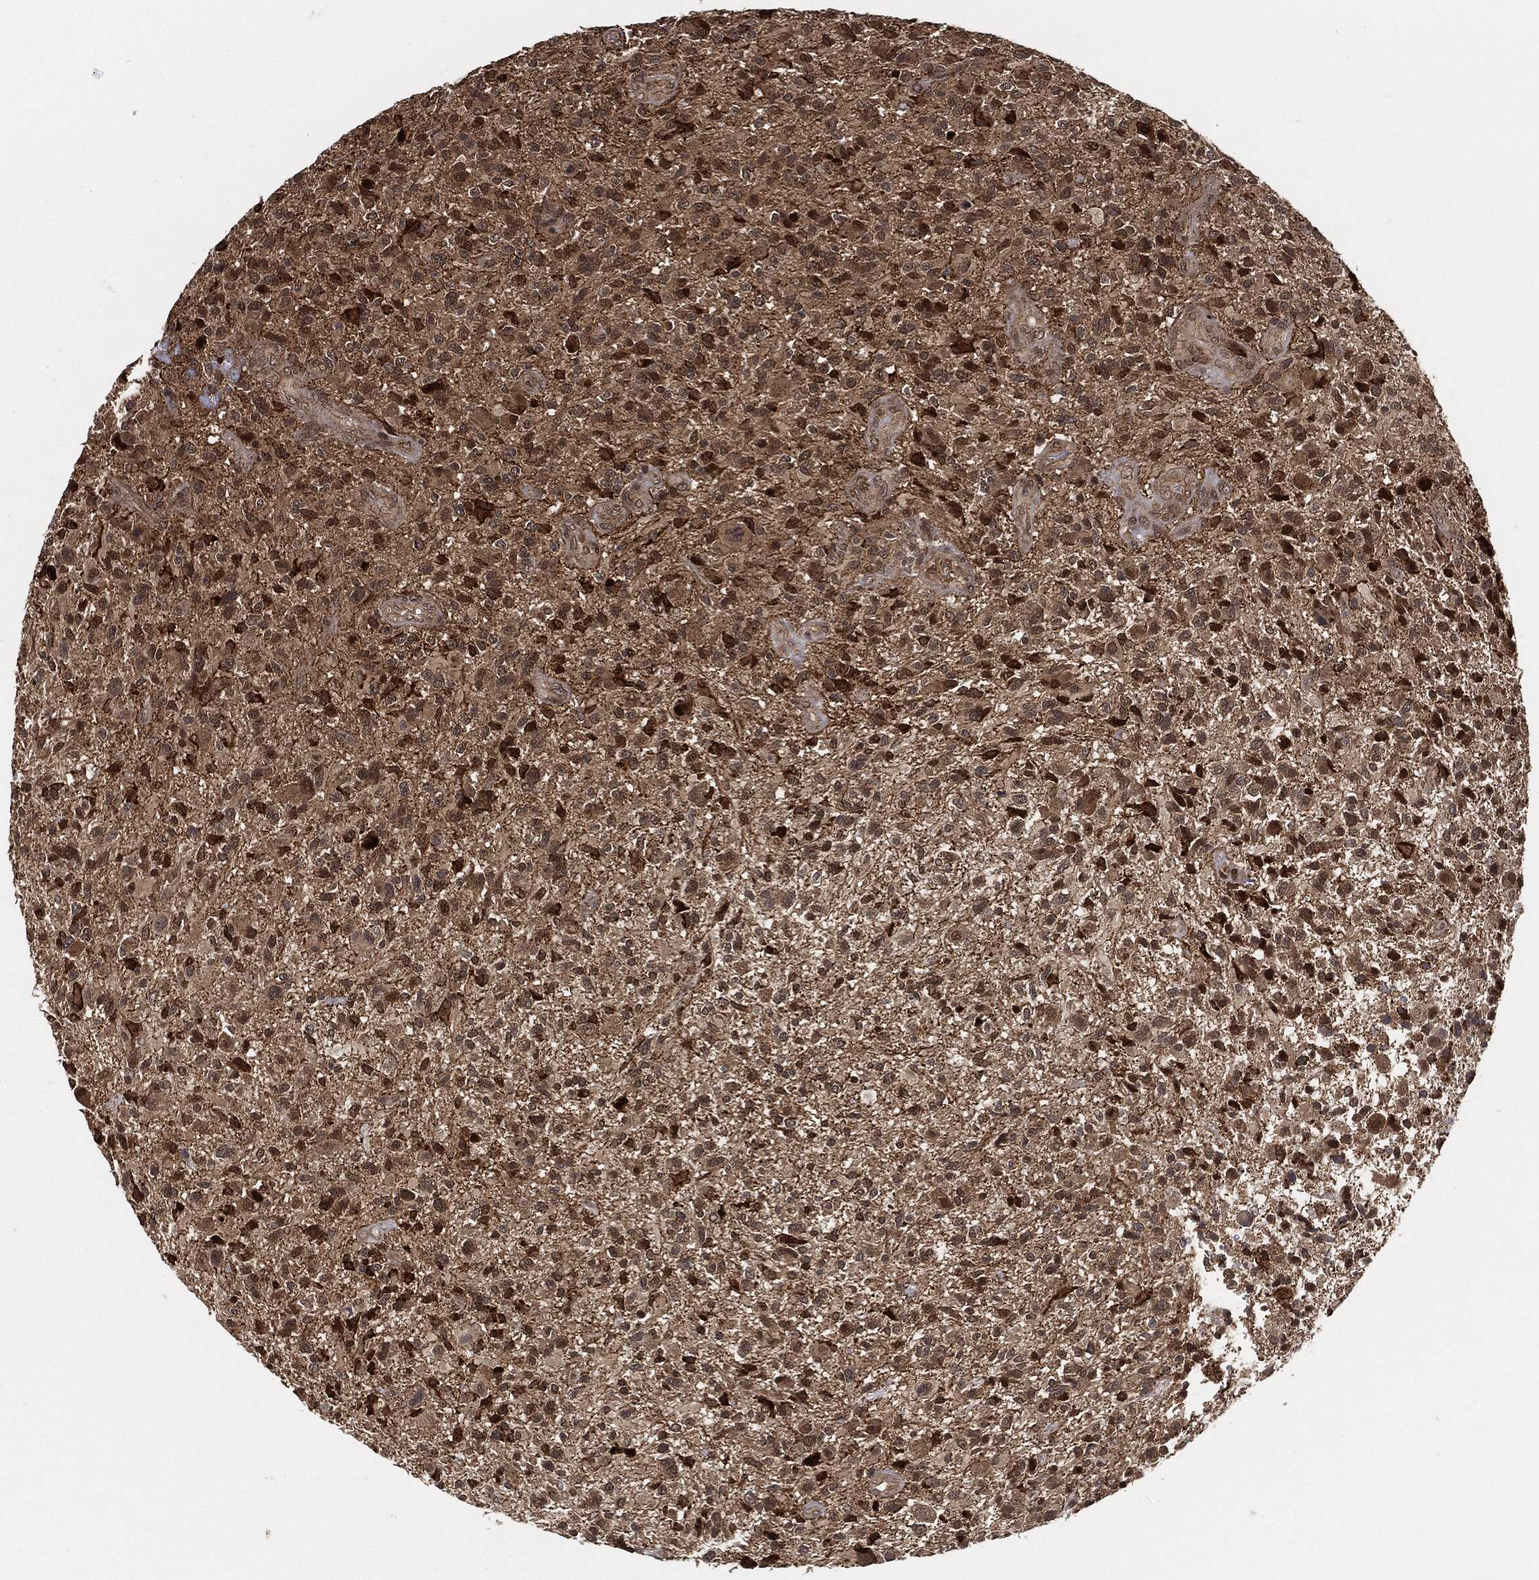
{"staining": {"intensity": "moderate", "quantity": ">75%", "location": "cytoplasmic/membranous,nuclear"}, "tissue": "glioma", "cell_type": "Tumor cells", "image_type": "cancer", "snomed": [{"axis": "morphology", "description": "Glioma, malignant, High grade"}, {"axis": "topography", "description": "Brain"}], "caption": "High-magnification brightfield microscopy of glioma stained with DAB (3,3'-diaminobenzidine) (brown) and counterstained with hematoxylin (blue). tumor cells exhibit moderate cytoplasmic/membranous and nuclear staining is appreciated in approximately>75% of cells.", "gene": "CUTA", "patient": {"sex": "male", "age": 47}}